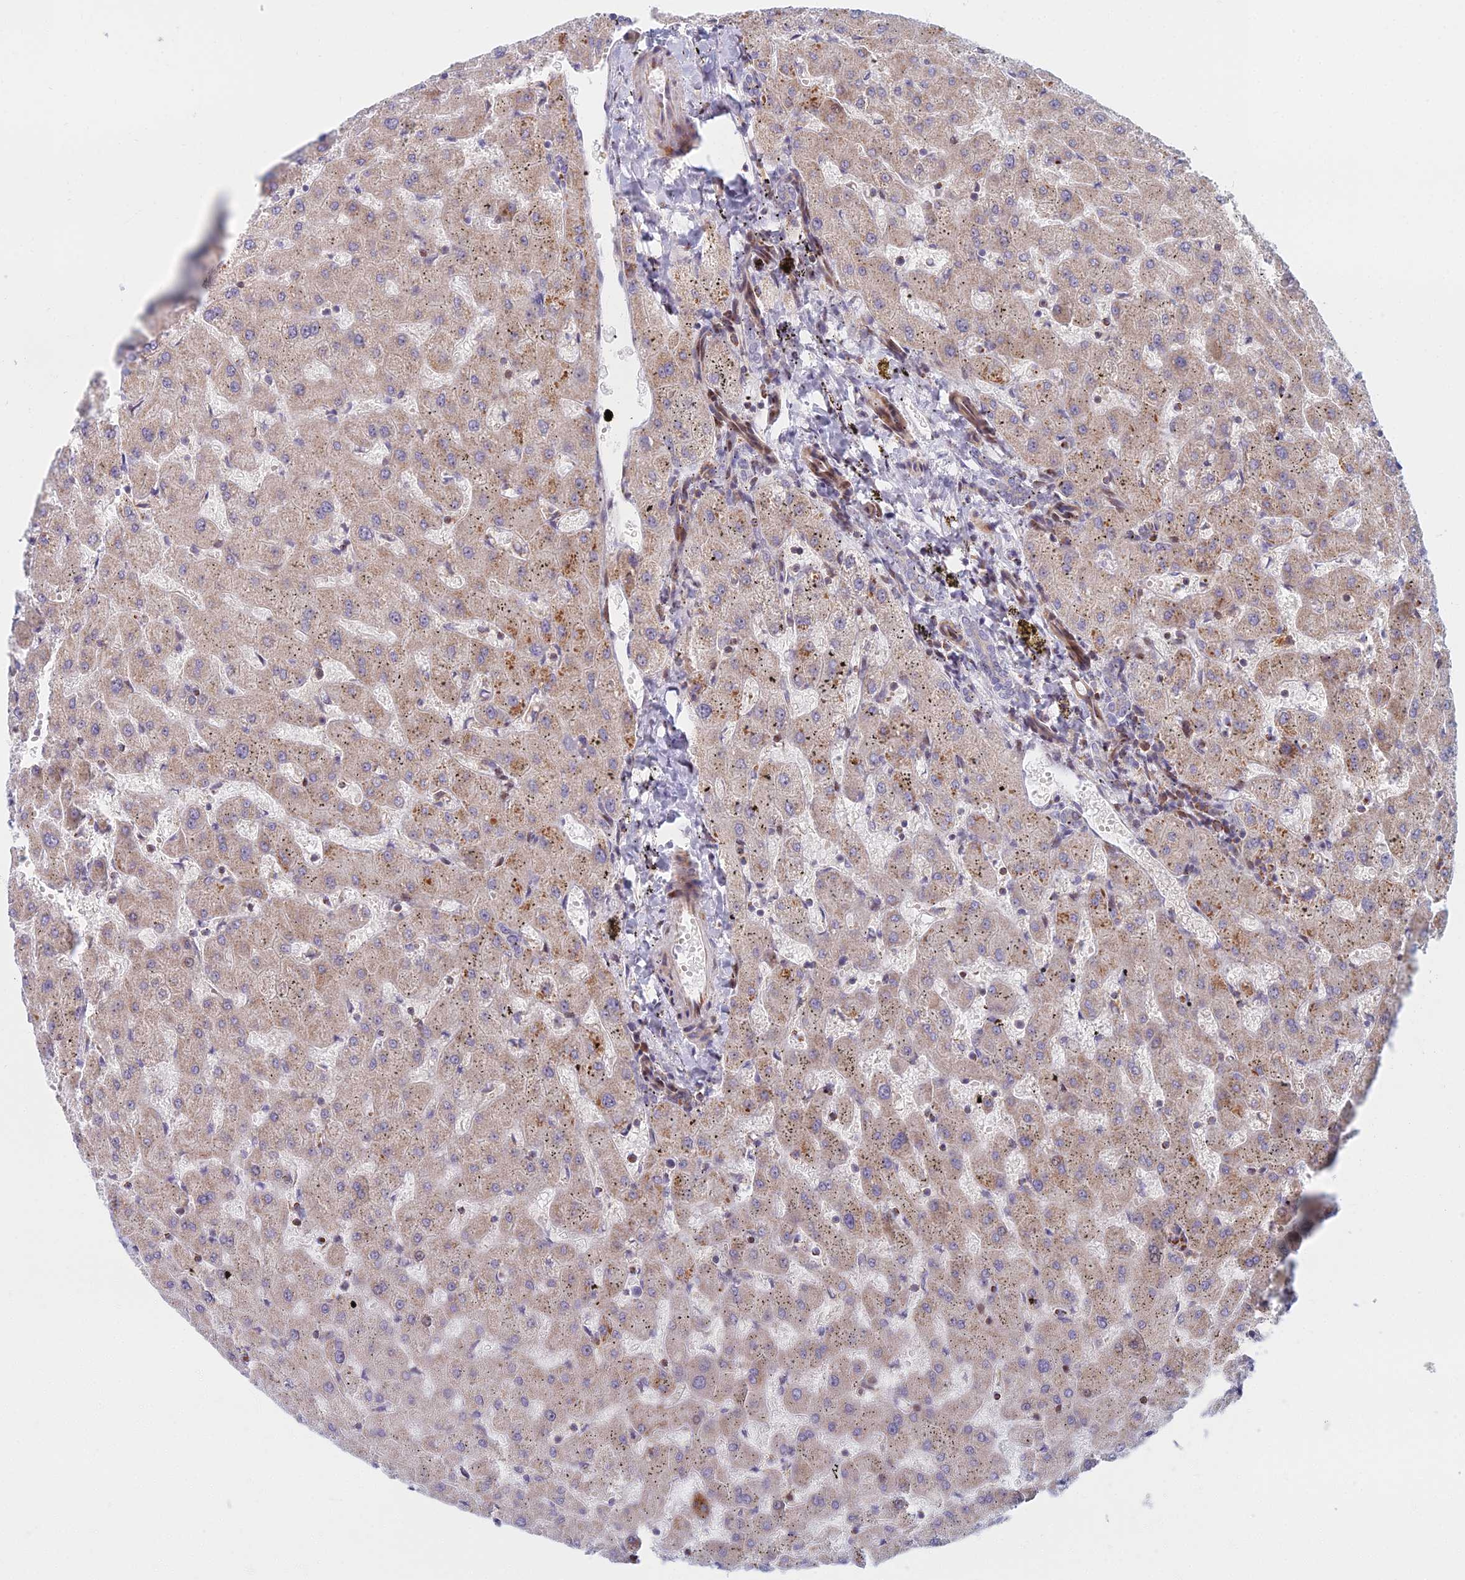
{"staining": {"intensity": "negative", "quantity": "none", "location": "none"}, "tissue": "liver", "cell_type": "Cholangiocytes", "image_type": "normal", "snomed": [{"axis": "morphology", "description": "Normal tissue, NOS"}, {"axis": "topography", "description": "Liver"}], "caption": "Normal liver was stained to show a protein in brown. There is no significant positivity in cholangiocytes. The staining was performed using DAB (3,3'-diaminobenzidine) to visualize the protein expression in brown, while the nuclei were stained in blue with hematoxylin (Magnification: 20x).", "gene": "C15orf40", "patient": {"sex": "female", "age": 63}}